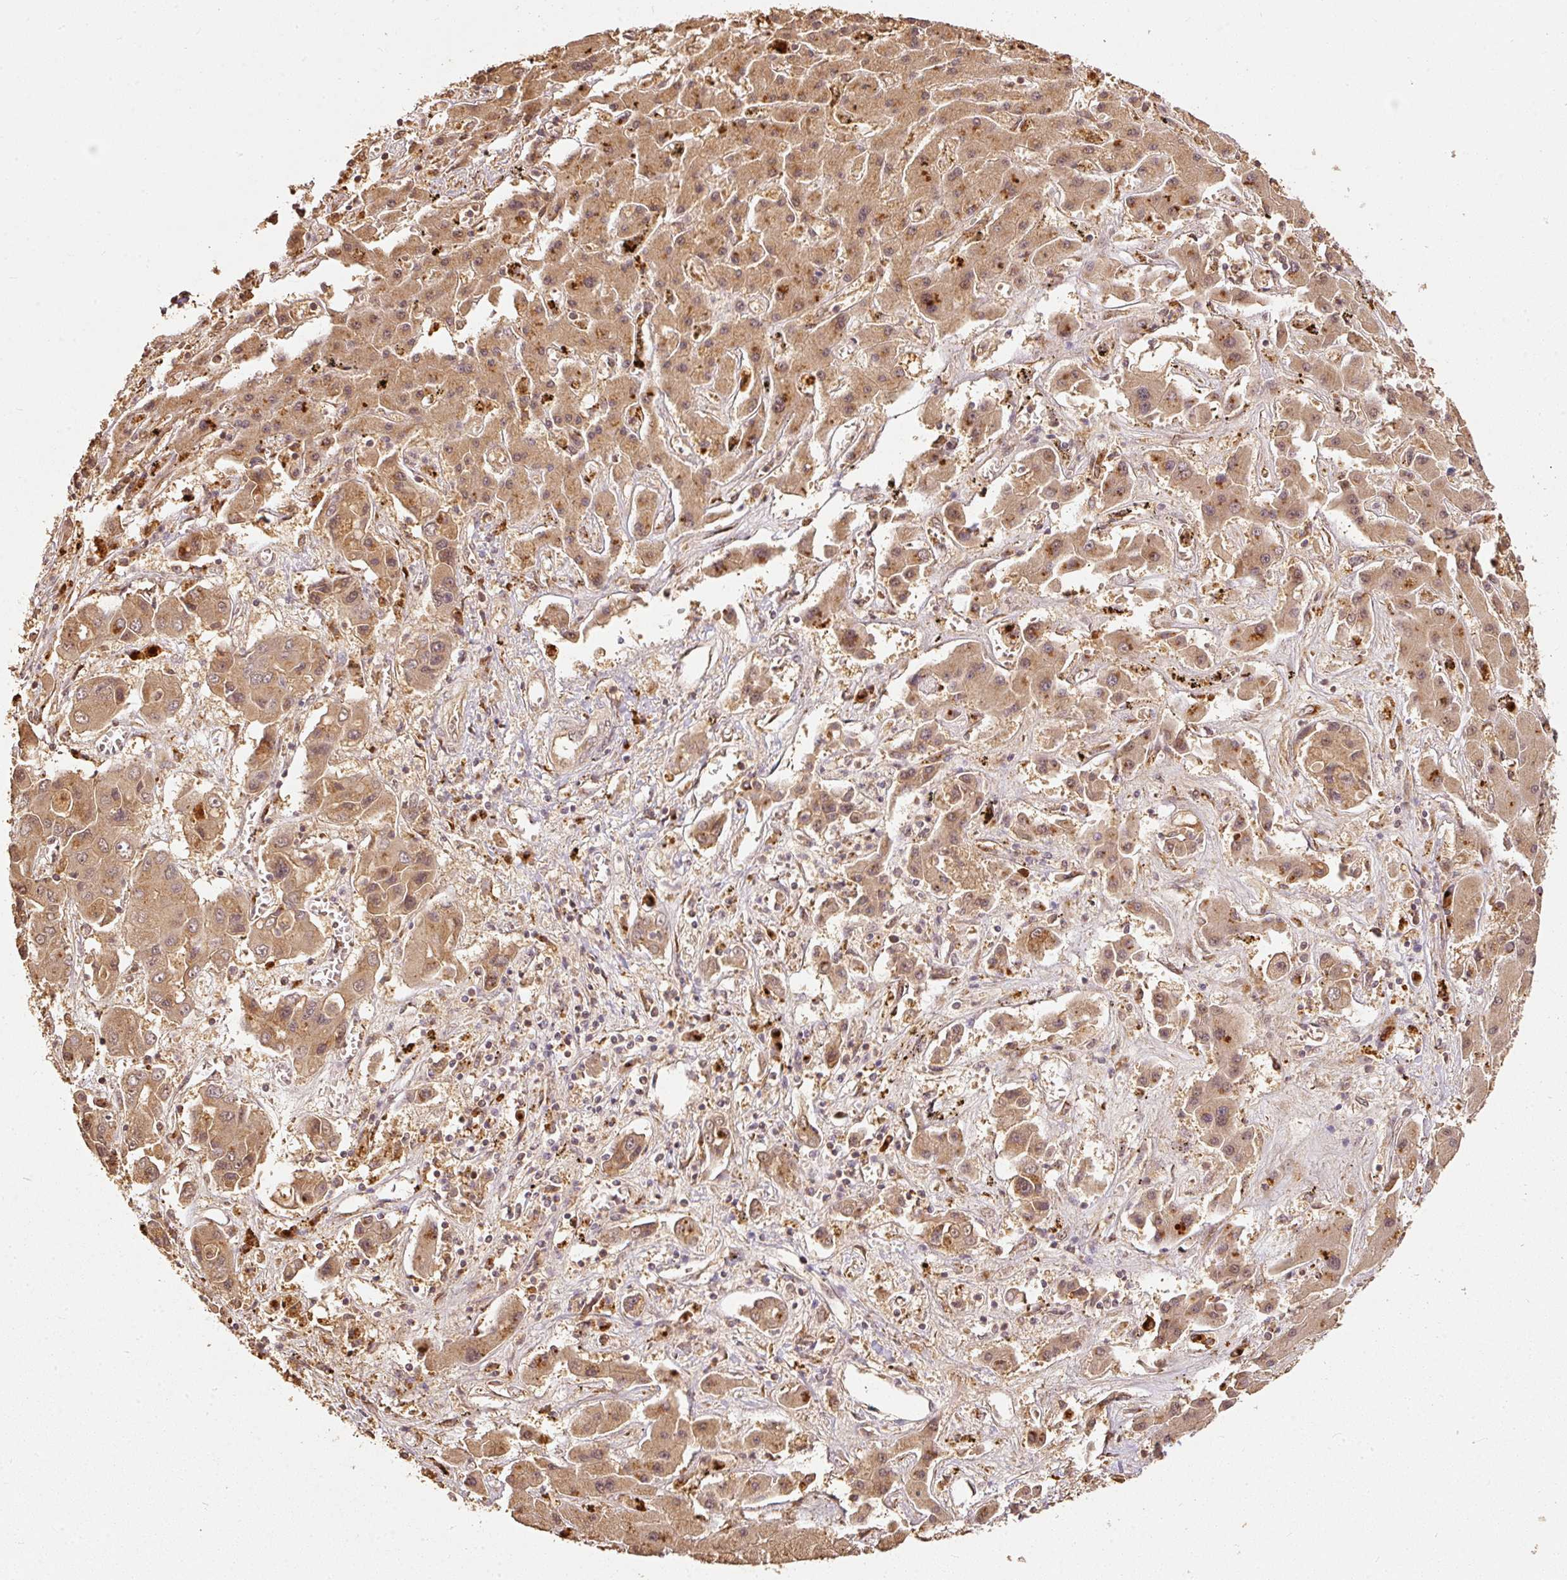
{"staining": {"intensity": "moderate", "quantity": ">75%", "location": "cytoplasmic/membranous"}, "tissue": "liver cancer", "cell_type": "Tumor cells", "image_type": "cancer", "snomed": [{"axis": "morphology", "description": "Cholangiocarcinoma"}, {"axis": "topography", "description": "Liver"}], "caption": "DAB immunohistochemical staining of human cholangiocarcinoma (liver) exhibits moderate cytoplasmic/membranous protein staining in approximately >75% of tumor cells. (Brightfield microscopy of DAB IHC at high magnification).", "gene": "FUT8", "patient": {"sex": "male", "age": 67}}